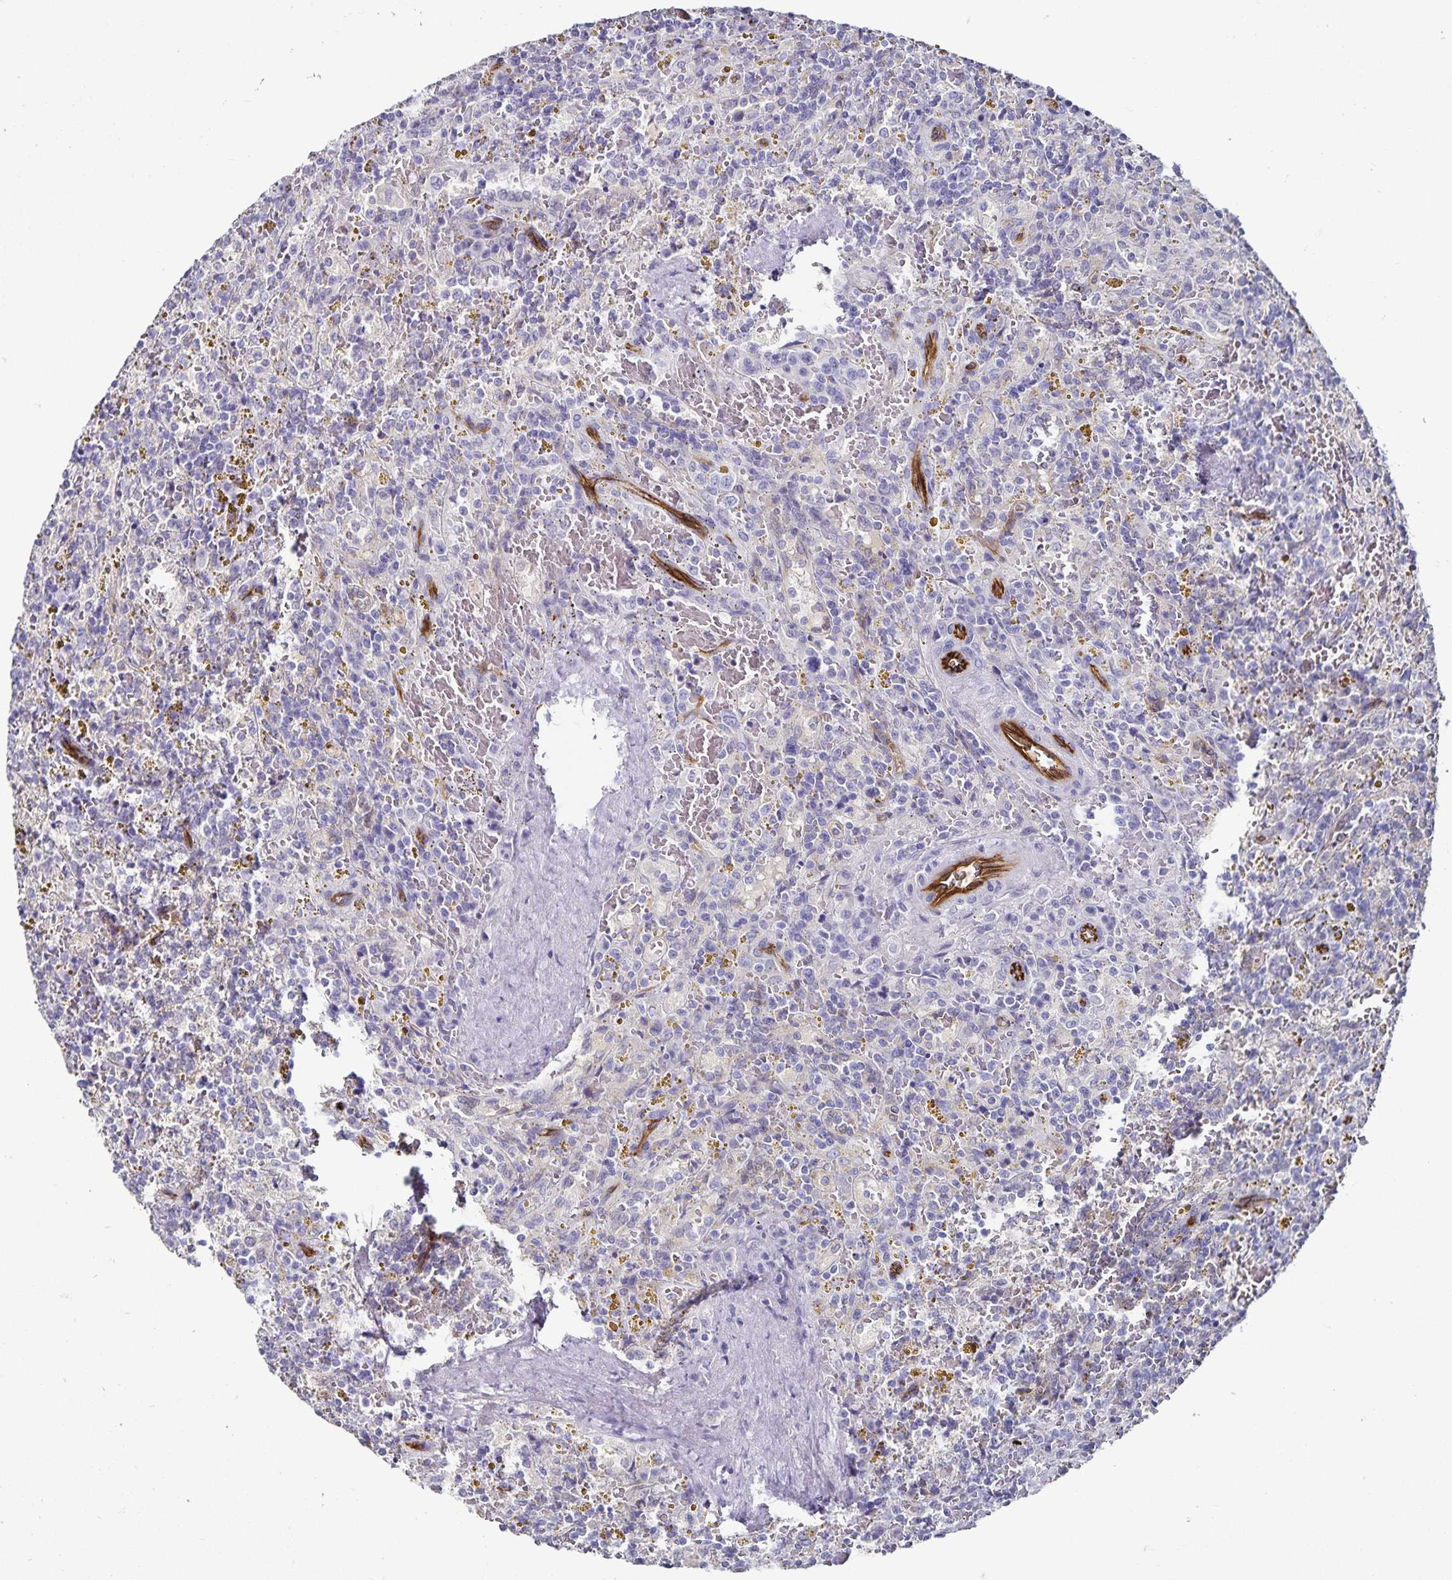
{"staining": {"intensity": "negative", "quantity": "none", "location": "none"}, "tissue": "lymphoma", "cell_type": "Tumor cells", "image_type": "cancer", "snomed": [{"axis": "morphology", "description": "Malignant lymphoma, non-Hodgkin's type, Low grade"}, {"axis": "topography", "description": "Spleen"}], "caption": "A high-resolution photomicrograph shows immunohistochemistry (IHC) staining of lymphoma, which reveals no significant expression in tumor cells.", "gene": "PODXL", "patient": {"sex": "female", "age": 65}}